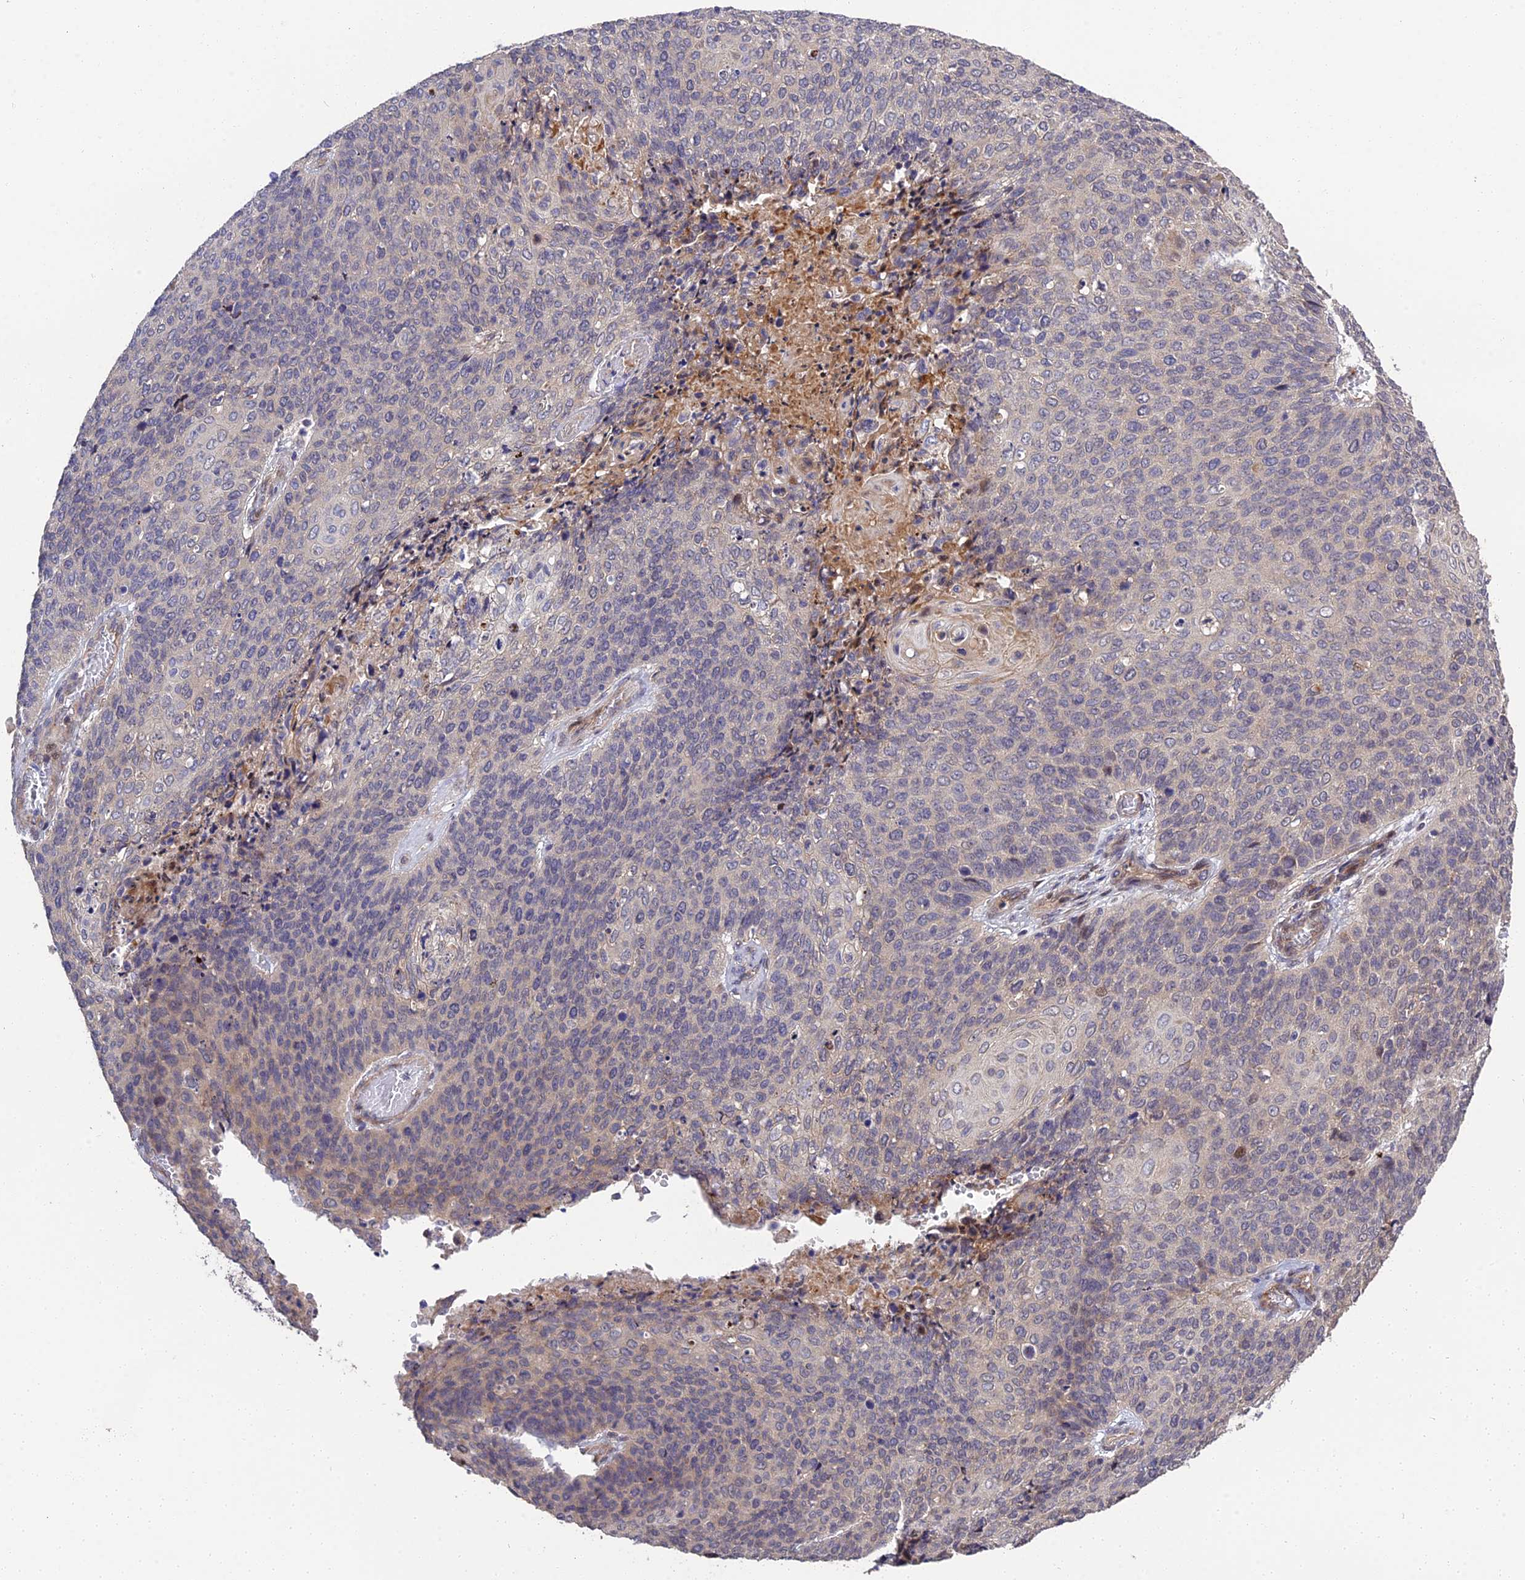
{"staining": {"intensity": "negative", "quantity": "none", "location": "none"}, "tissue": "cervical cancer", "cell_type": "Tumor cells", "image_type": "cancer", "snomed": [{"axis": "morphology", "description": "Squamous cell carcinoma, NOS"}, {"axis": "topography", "description": "Cervix"}], "caption": "There is no significant positivity in tumor cells of cervical squamous cell carcinoma.", "gene": "MFSD2A", "patient": {"sex": "female", "age": 39}}